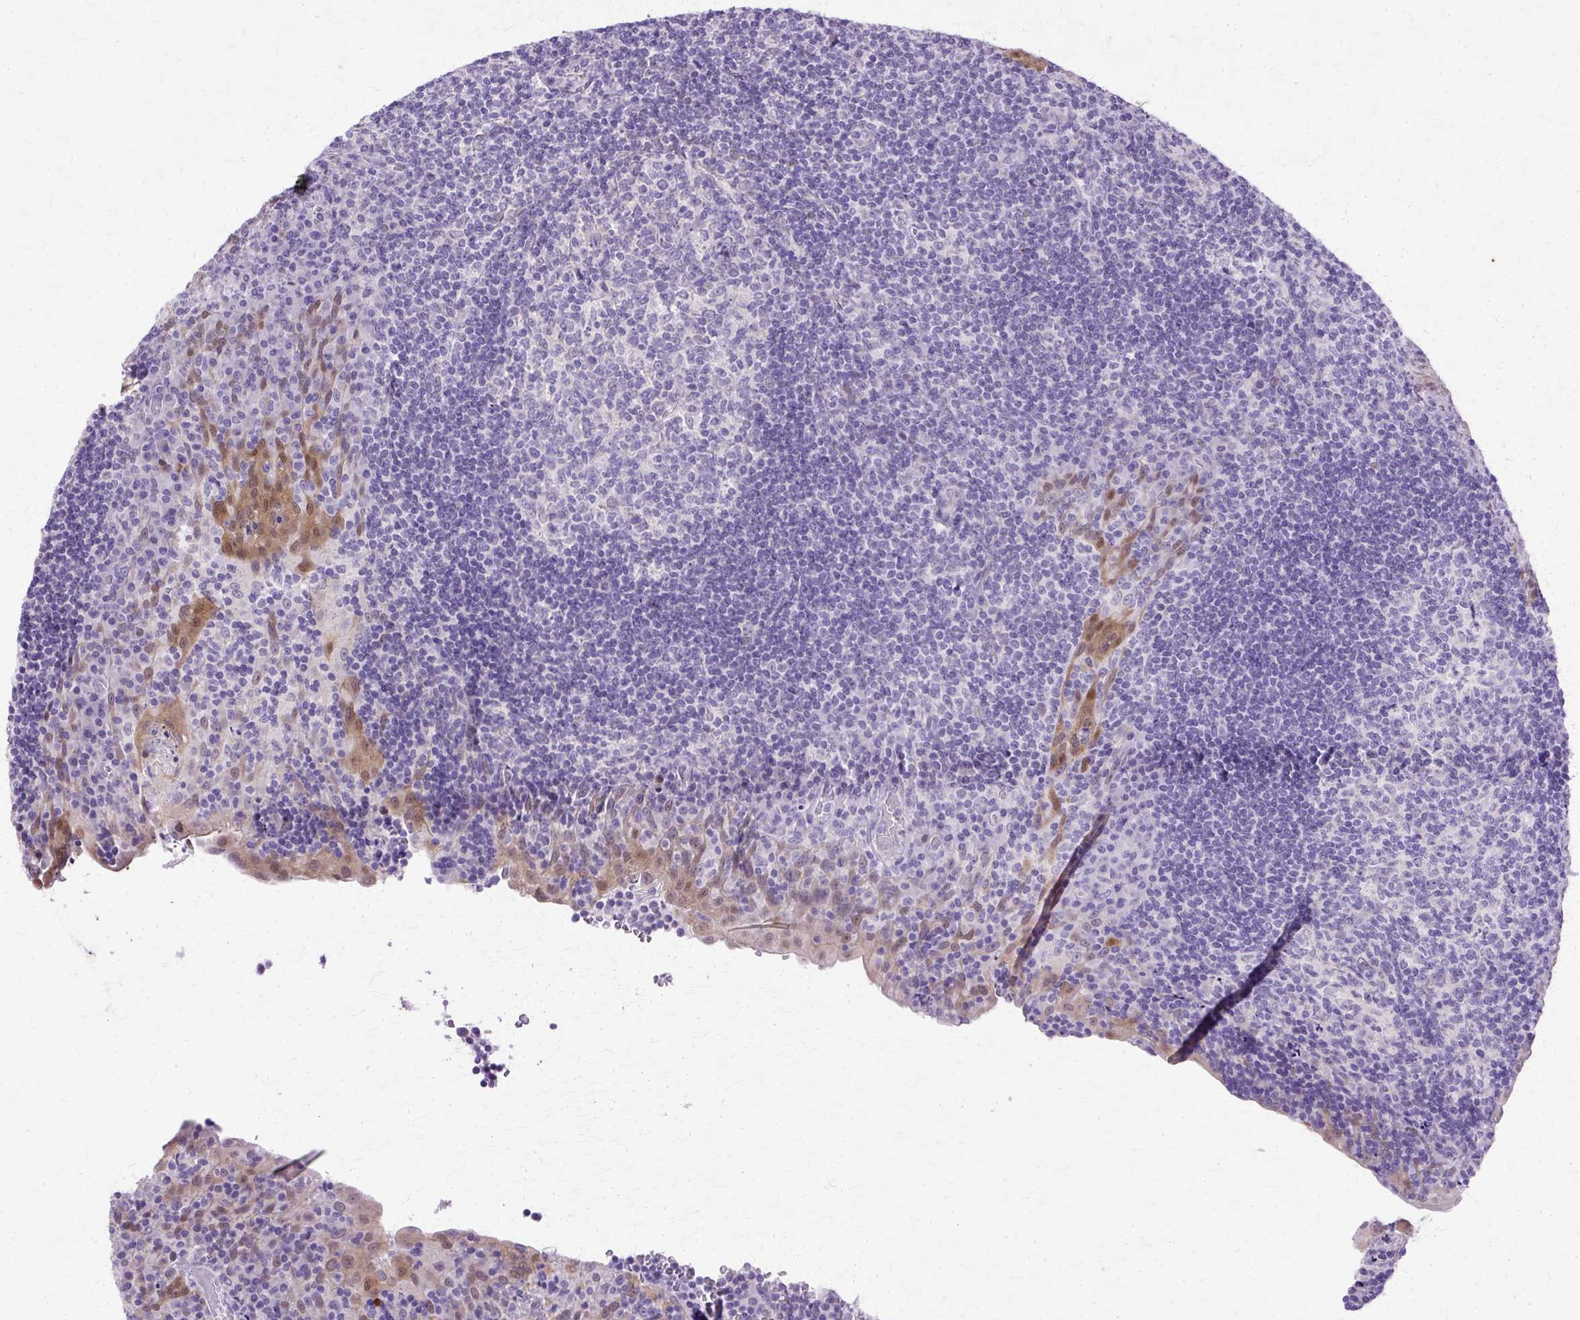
{"staining": {"intensity": "negative", "quantity": "none", "location": "none"}, "tissue": "tonsil", "cell_type": "Germinal center cells", "image_type": "normal", "snomed": [{"axis": "morphology", "description": "Normal tissue, NOS"}, {"axis": "topography", "description": "Tonsil"}], "caption": "A histopathology image of tonsil stained for a protein demonstrates no brown staining in germinal center cells. (DAB (3,3'-diaminobenzidine) IHC, high magnification).", "gene": "HSPA1A", "patient": {"sex": "male", "age": 17}}